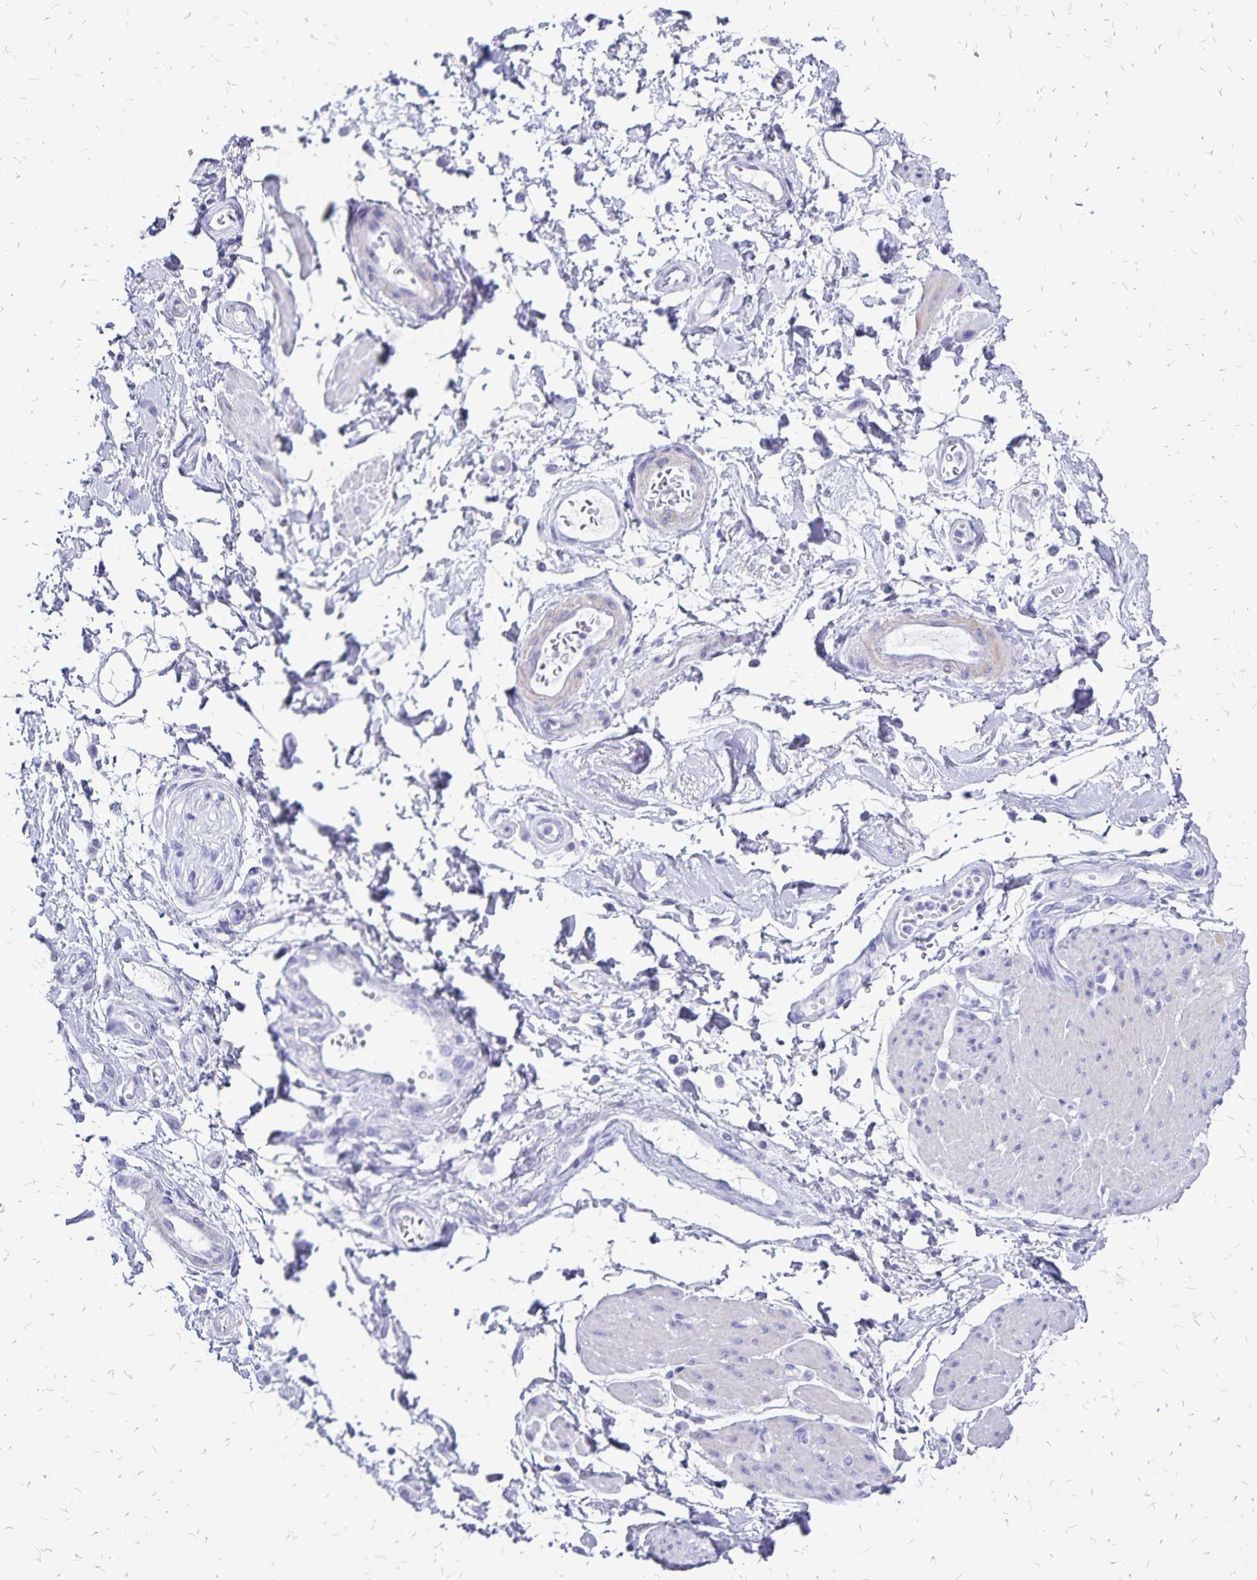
{"staining": {"intensity": "negative", "quantity": "none", "location": "none"}, "tissue": "adipose tissue", "cell_type": "Adipocytes", "image_type": "normal", "snomed": [{"axis": "morphology", "description": "Normal tissue, NOS"}, {"axis": "topography", "description": "Urinary bladder"}, {"axis": "topography", "description": "Peripheral nerve tissue"}], "caption": "An immunohistochemistry photomicrograph of benign adipose tissue is shown. There is no staining in adipocytes of adipose tissue. (DAB IHC, high magnification).", "gene": "HMGB3", "patient": {"sex": "female", "age": 60}}